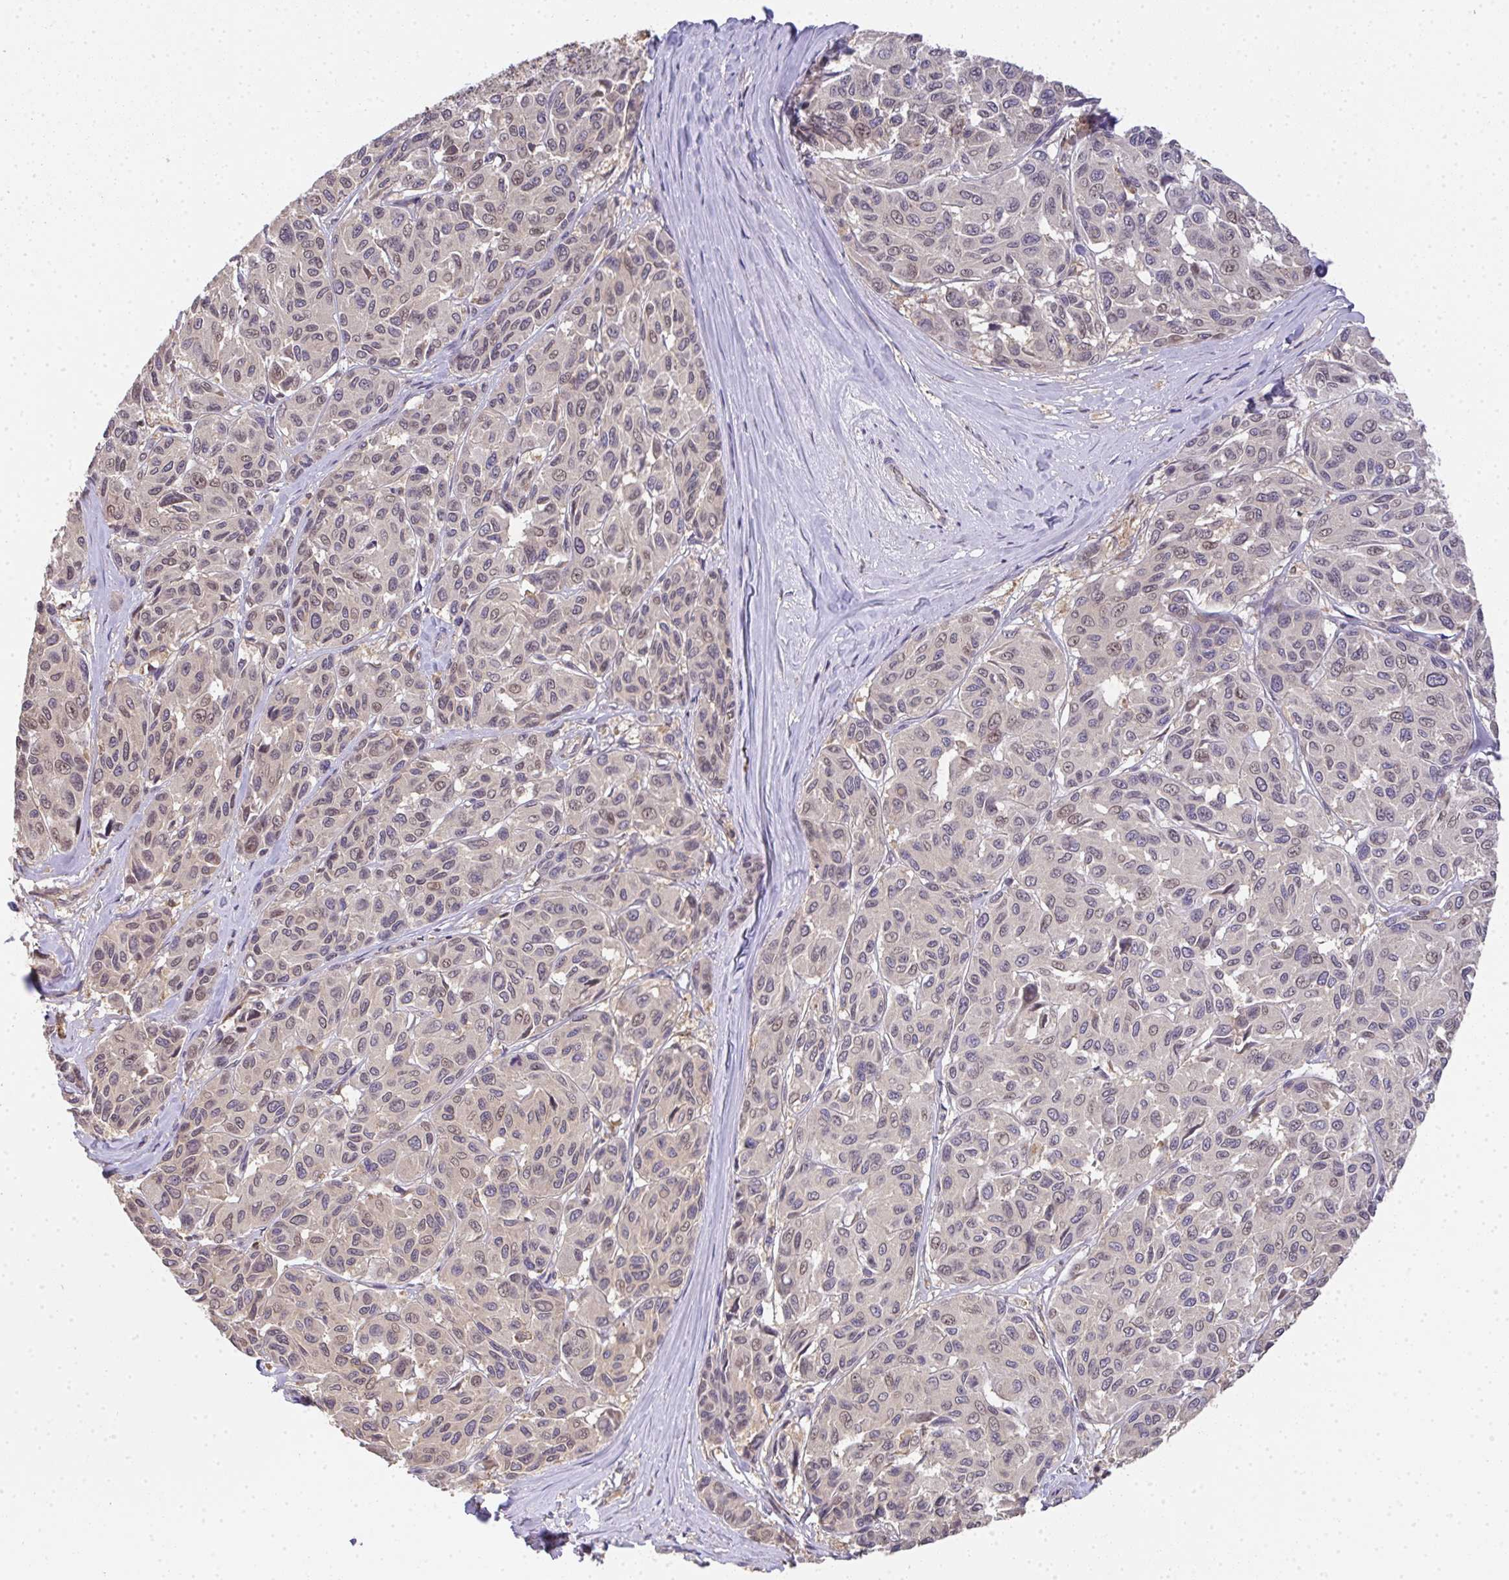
{"staining": {"intensity": "weak", "quantity": "25%-75%", "location": "nuclear"}, "tissue": "melanoma", "cell_type": "Tumor cells", "image_type": "cancer", "snomed": [{"axis": "morphology", "description": "Malignant melanoma, NOS"}, {"axis": "topography", "description": "Skin"}], "caption": "A brown stain highlights weak nuclear staining of a protein in human malignant melanoma tumor cells.", "gene": "EEF1AKMT1", "patient": {"sex": "female", "age": 66}}